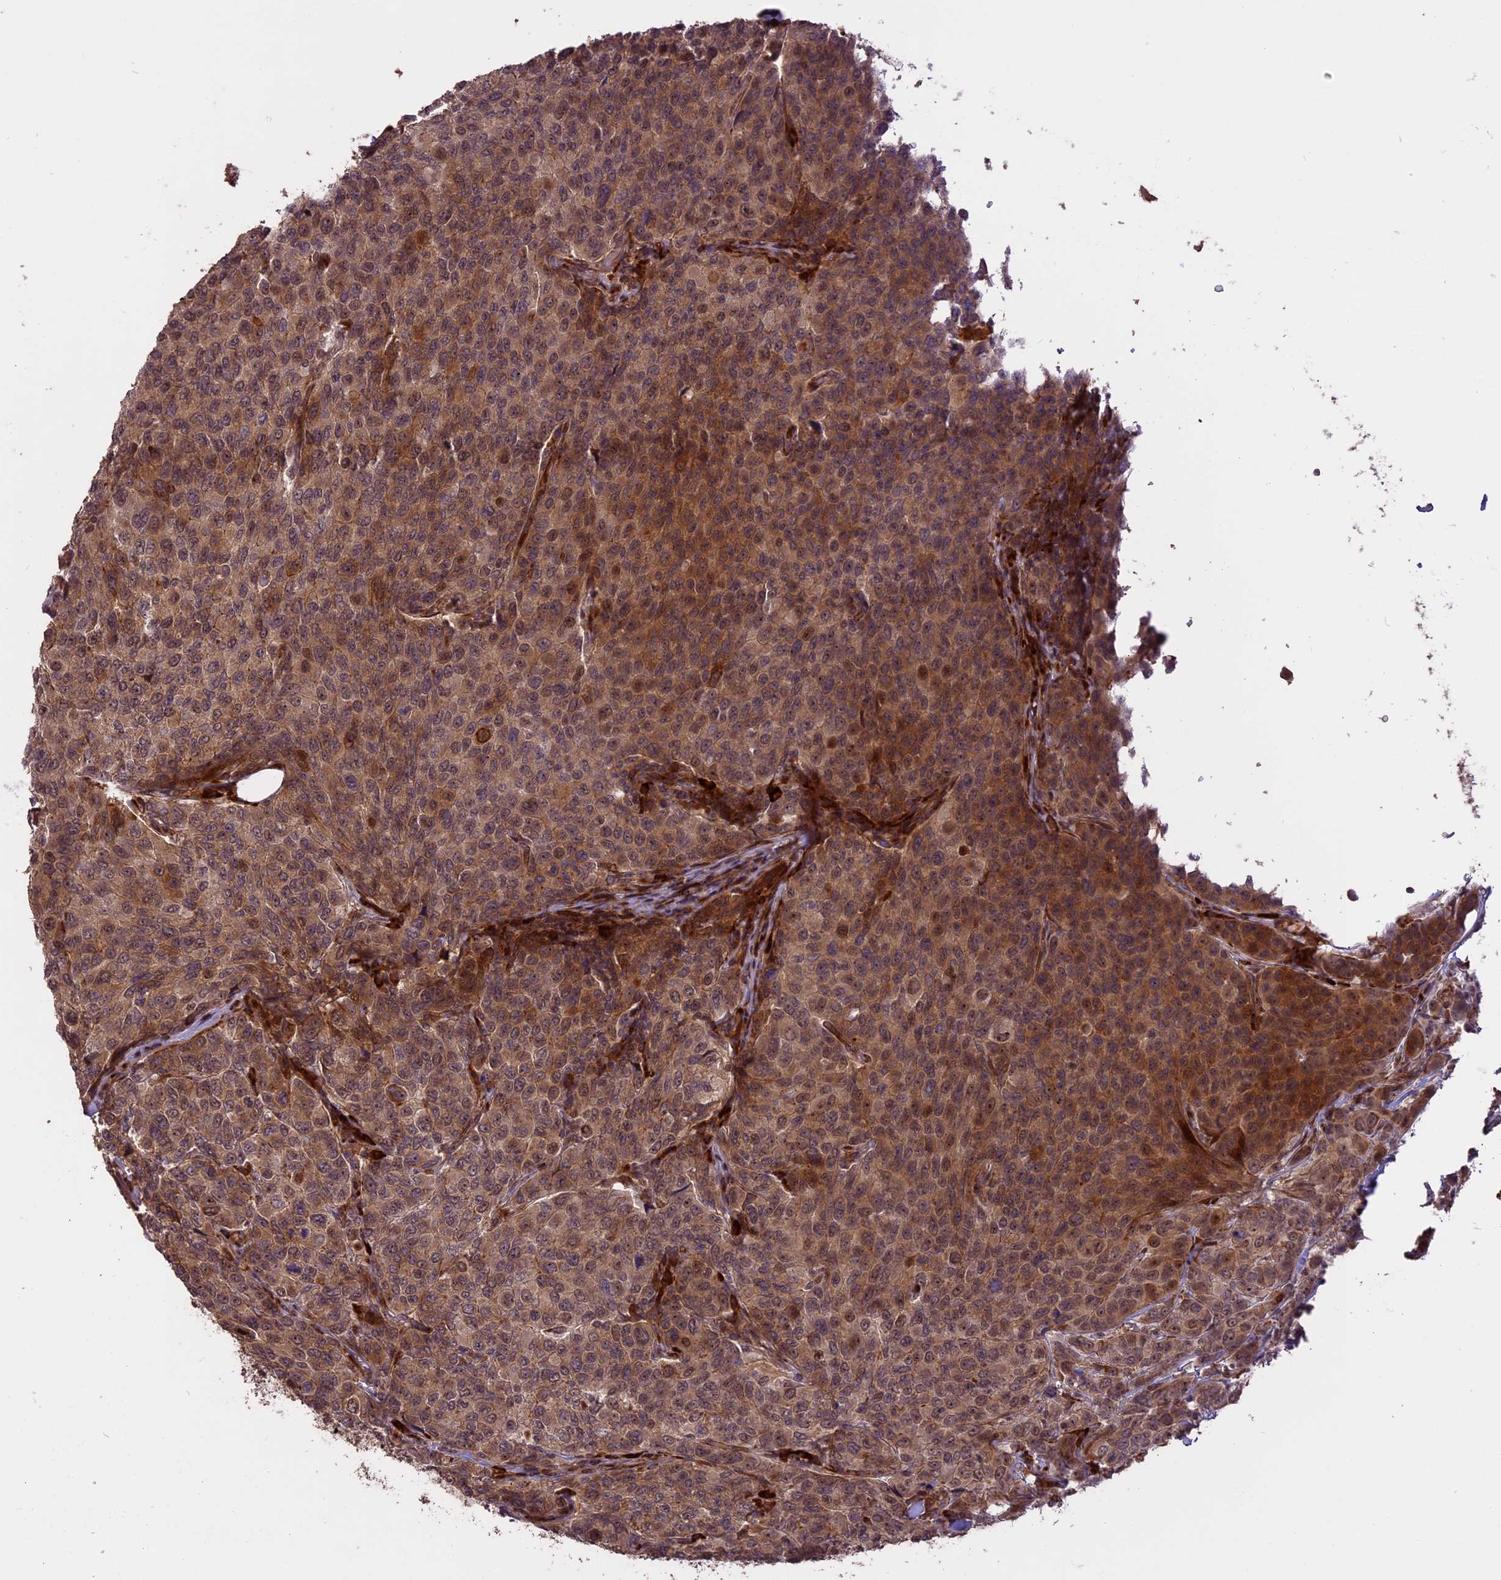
{"staining": {"intensity": "moderate", "quantity": ">75%", "location": "cytoplasmic/membranous"}, "tissue": "breast cancer", "cell_type": "Tumor cells", "image_type": "cancer", "snomed": [{"axis": "morphology", "description": "Duct carcinoma"}, {"axis": "topography", "description": "Breast"}], "caption": "Invasive ductal carcinoma (breast) stained for a protein (brown) demonstrates moderate cytoplasmic/membranous positive staining in approximately >75% of tumor cells.", "gene": "ENHO", "patient": {"sex": "female", "age": 55}}